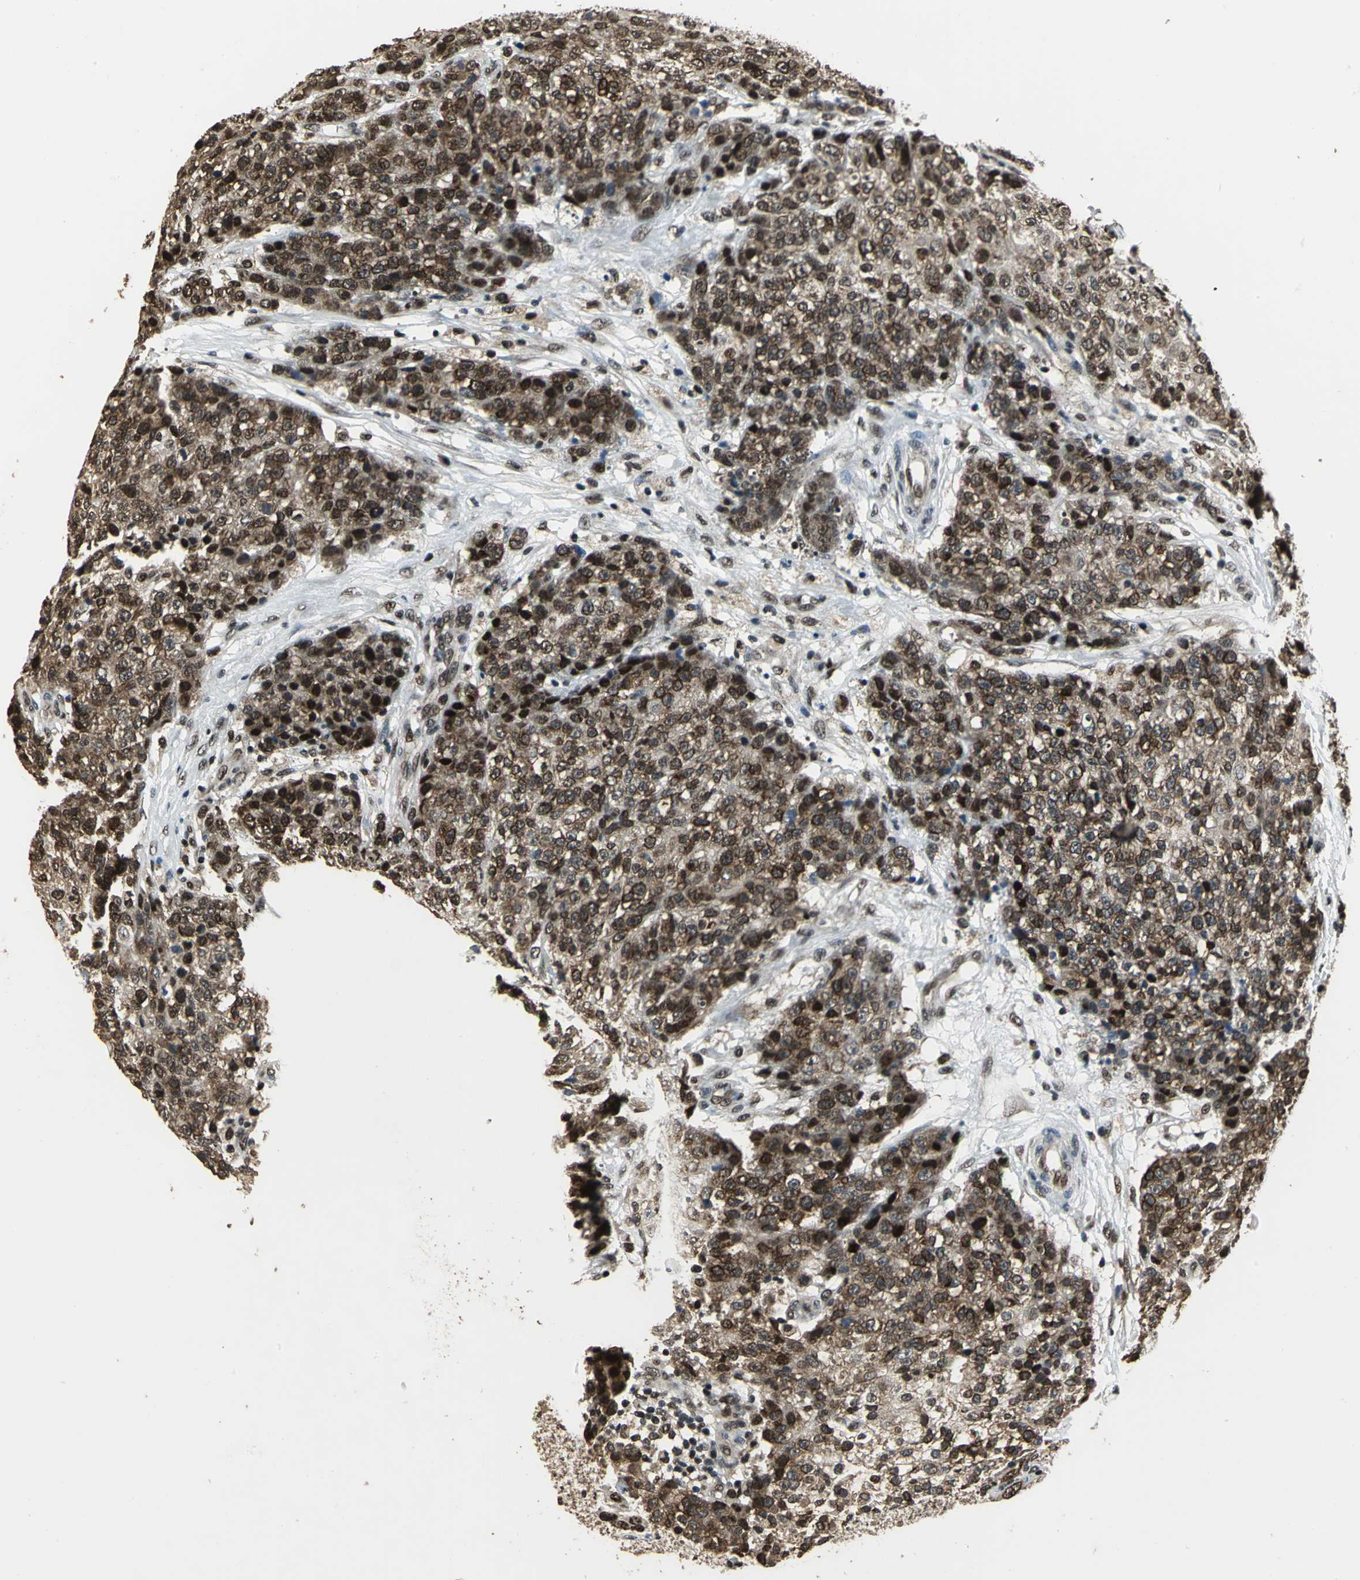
{"staining": {"intensity": "strong", "quantity": ">75%", "location": "nuclear"}, "tissue": "ovarian cancer", "cell_type": "Tumor cells", "image_type": "cancer", "snomed": [{"axis": "morphology", "description": "Carcinoma, endometroid"}, {"axis": "topography", "description": "Ovary"}], "caption": "Immunohistochemical staining of human ovarian endometroid carcinoma exhibits strong nuclear protein positivity in about >75% of tumor cells.", "gene": "MIS18BP1", "patient": {"sex": "female", "age": 42}}